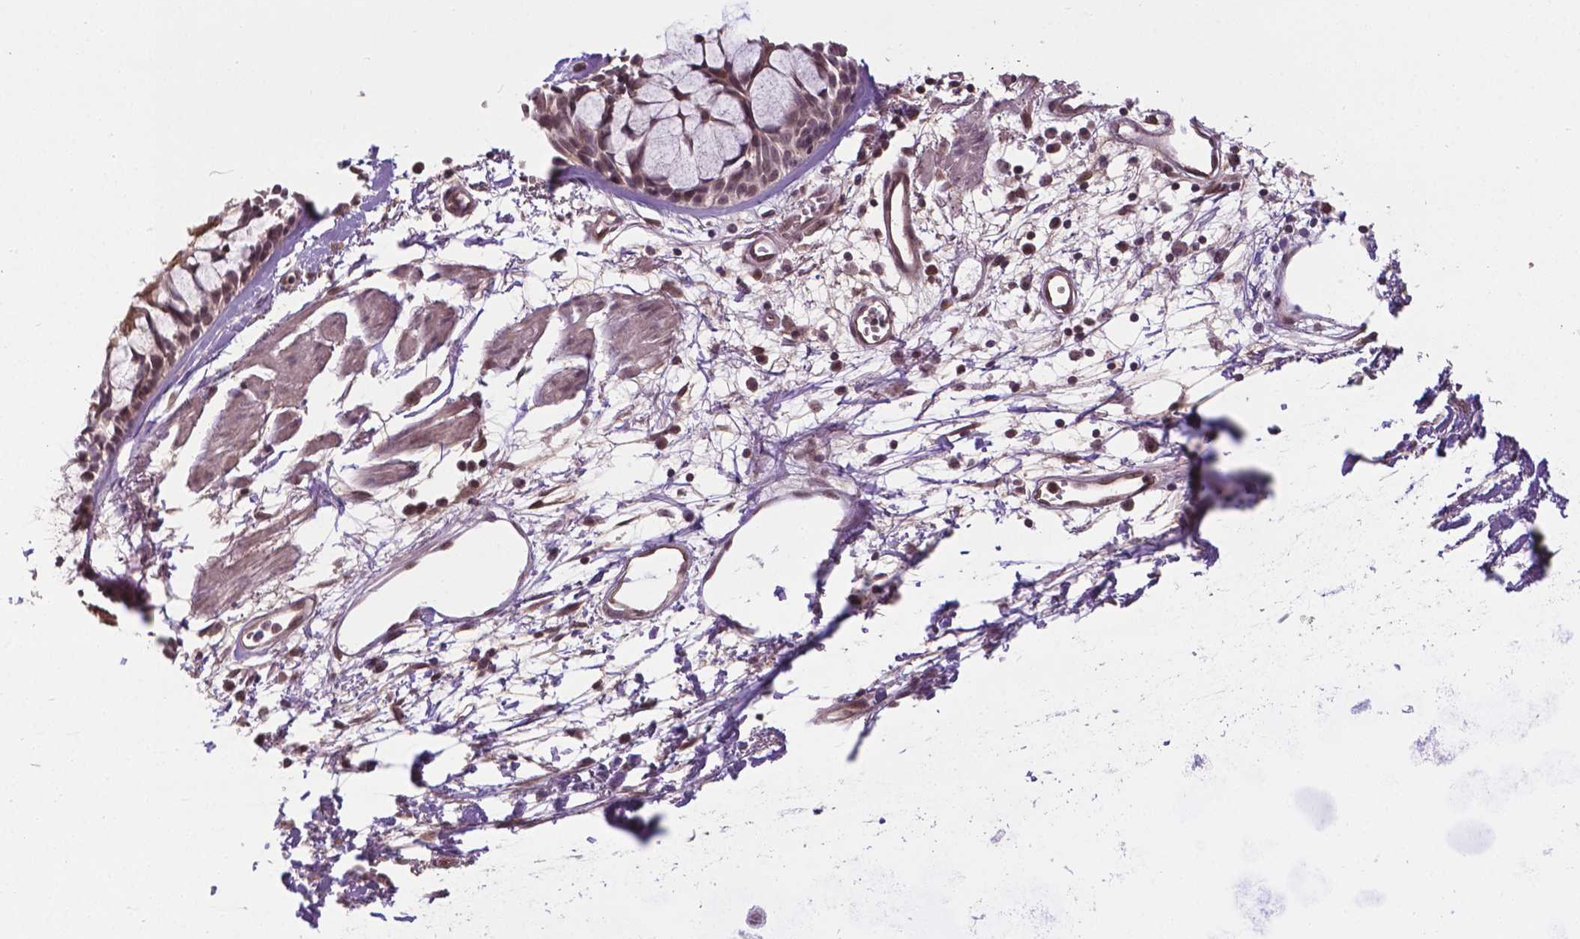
{"staining": {"intensity": "moderate", "quantity": ">75%", "location": "nuclear"}, "tissue": "bronchus", "cell_type": "Respiratory epithelial cells", "image_type": "normal", "snomed": [{"axis": "morphology", "description": "Normal tissue, NOS"}, {"axis": "morphology", "description": "Adenocarcinoma, NOS"}, {"axis": "topography", "description": "Cartilage tissue"}, {"axis": "topography", "description": "Bronchus"}, {"axis": "topography", "description": "Lung"}], "caption": "A medium amount of moderate nuclear staining is present in approximately >75% of respiratory epithelial cells in unremarkable bronchus.", "gene": "ANKRD54", "patient": {"sex": "female", "age": 67}}